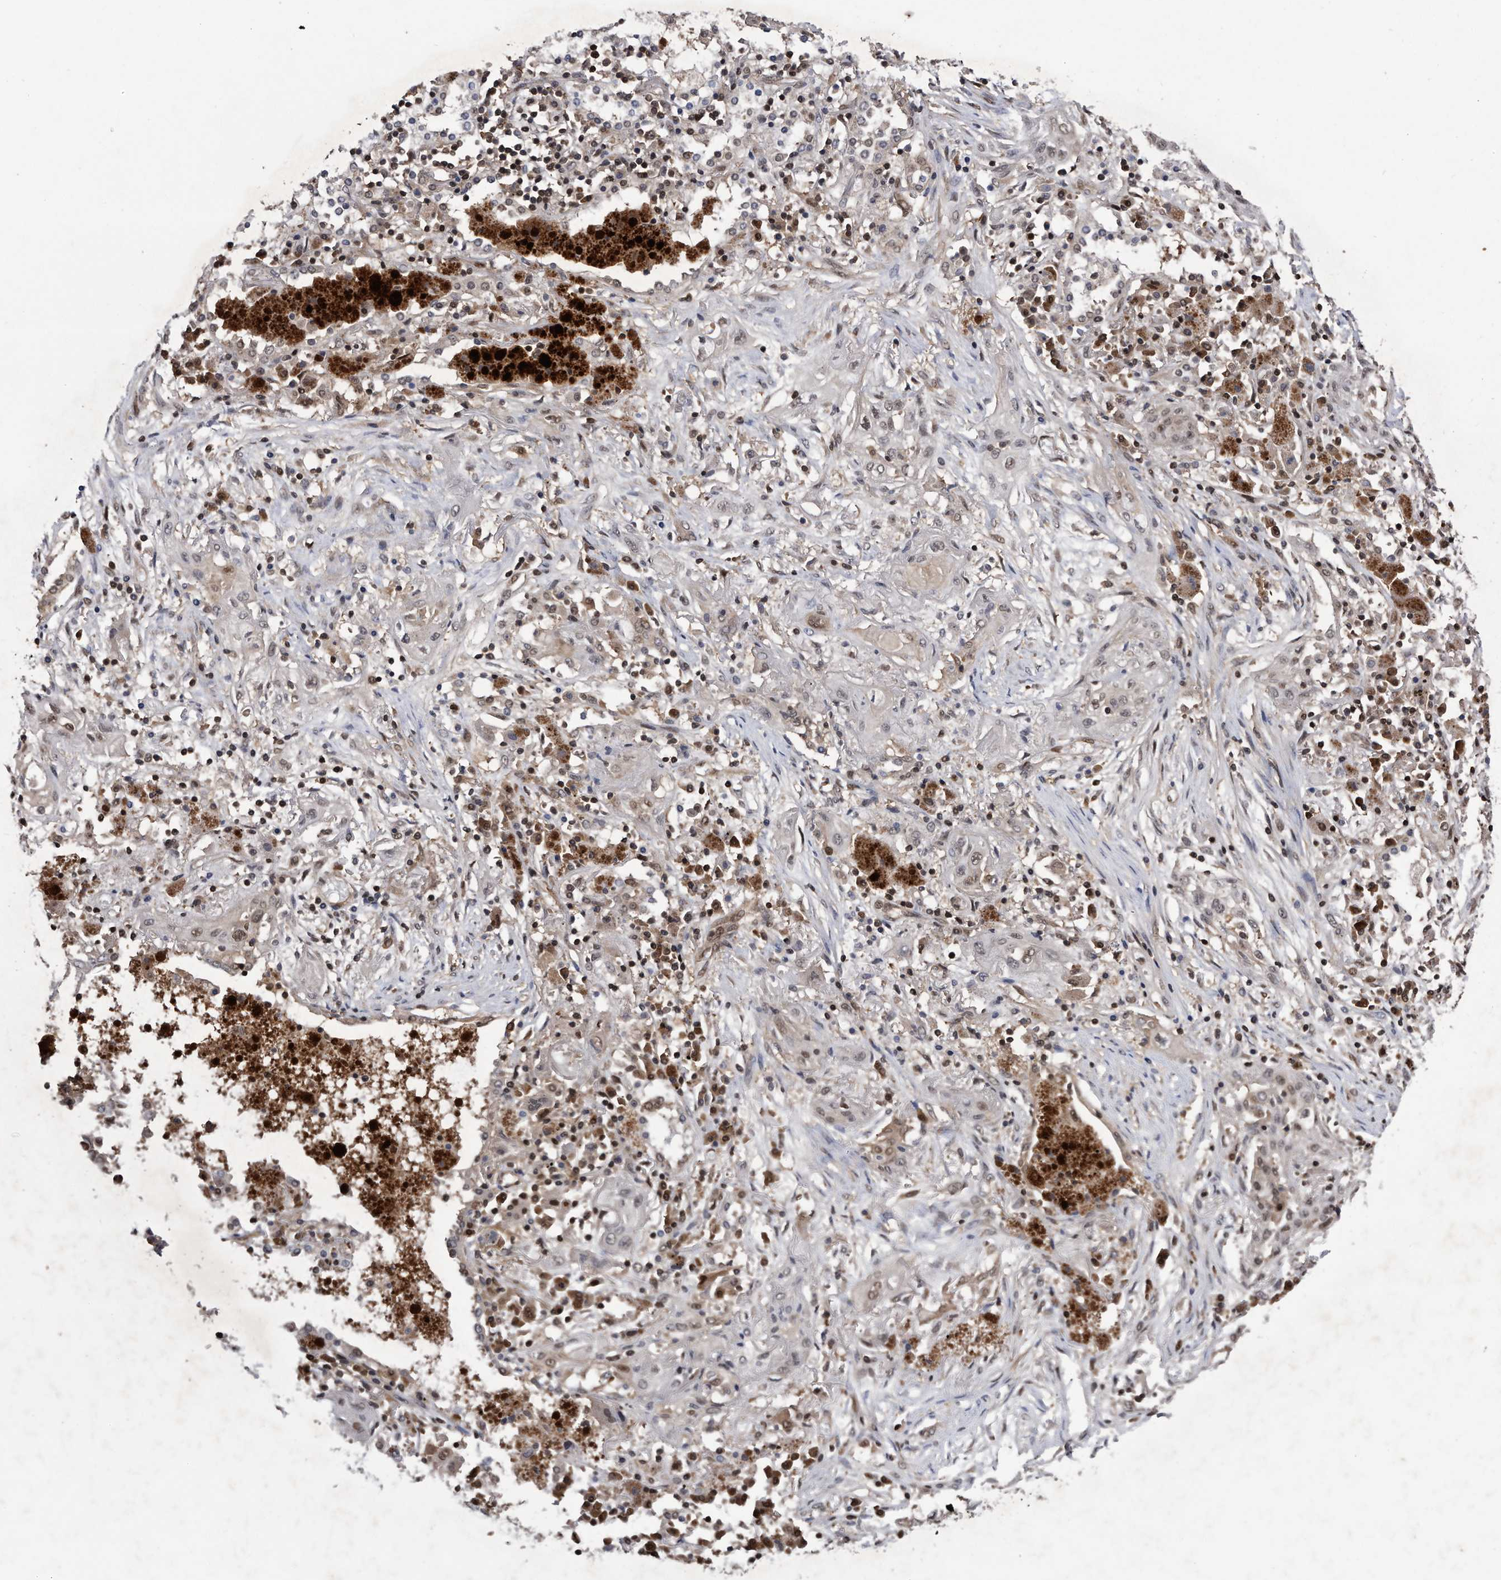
{"staining": {"intensity": "weak", "quantity": "<25%", "location": "nuclear"}, "tissue": "lung cancer", "cell_type": "Tumor cells", "image_type": "cancer", "snomed": [{"axis": "morphology", "description": "Squamous cell carcinoma, NOS"}, {"axis": "topography", "description": "Lung"}], "caption": "This micrograph is of squamous cell carcinoma (lung) stained with immunohistochemistry (IHC) to label a protein in brown with the nuclei are counter-stained blue. There is no positivity in tumor cells. (Brightfield microscopy of DAB immunohistochemistry (IHC) at high magnification).", "gene": "RAD23B", "patient": {"sex": "female", "age": 47}}